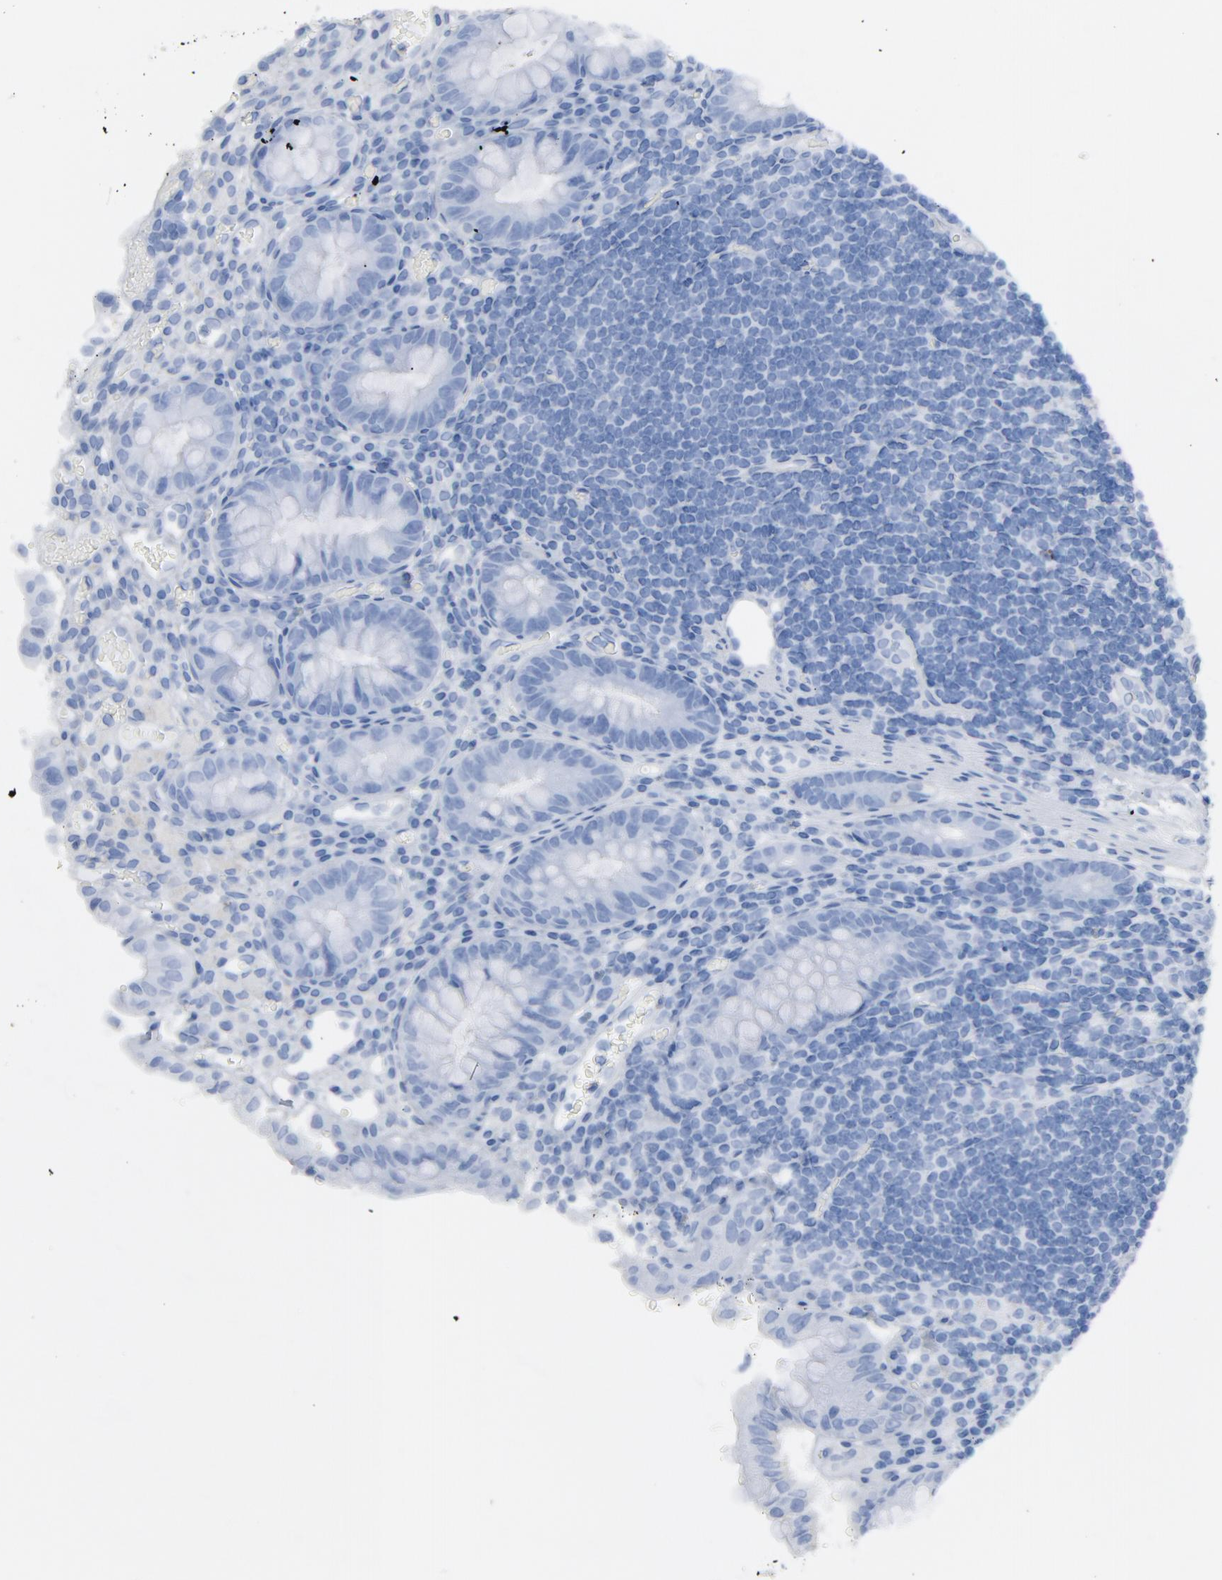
{"staining": {"intensity": "negative", "quantity": "none", "location": "none"}, "tissue": "colon", "cell_type": "Endothelial cells", "image_type": "normal", "snomed": [{"axis": "morphology", "description": "Normal tissue, NOS"}, {"axis": "topography", "description": "Colon"}], "caption": "DAB immunohistochemical staining of benign human colon displays no significant staining in endothelial cells.", "gene": "C14orf119", "patient": {"sex": "female", "age": 46}}